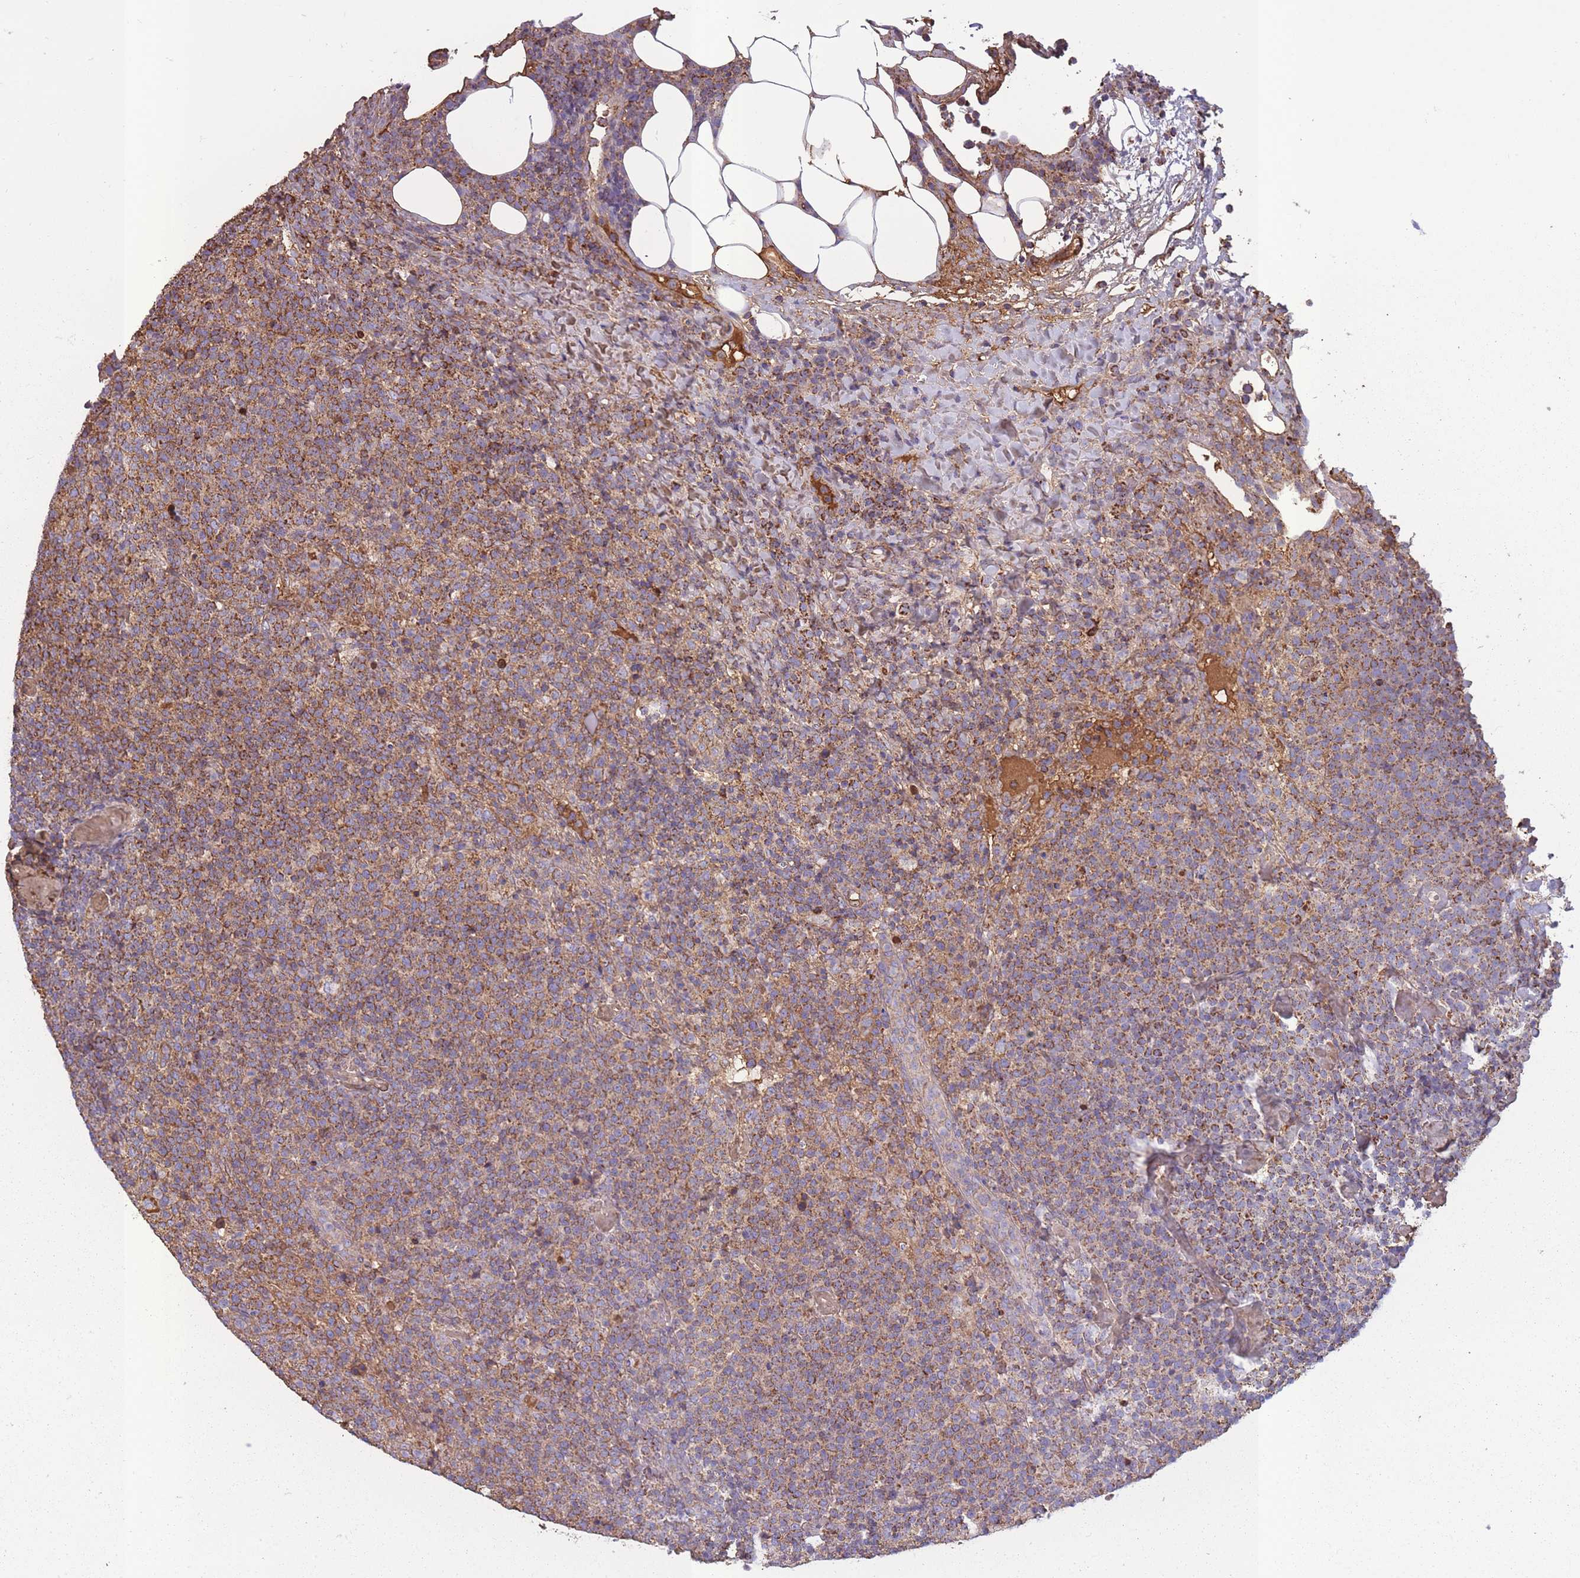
{"staining": {"intensity": "moderate", "quantity": ">75%", "location": "cytoplasmic/membranous"}, "tissue": "lymphoma", "cell_type": "Tumor cells", "image_type": "cancer", "snomed": [{"axis": "morphology", "description": "Malignant lymphoma, non-Hodgkin's type, High grade"}, {"axis": "topography", "description": "Lymph node"}], "caption": "Immunohistochemistry histopathology image of human high-grade malignant lymphoma, non-Hodgkin's type stained for a protein (brown), which demonstrates medium levels of moderate cytoplasmic/membranous positivity in about >75% of tumor cells.", "gene": "KAT2A", "patient": {"sex": "male", "age": 61}}